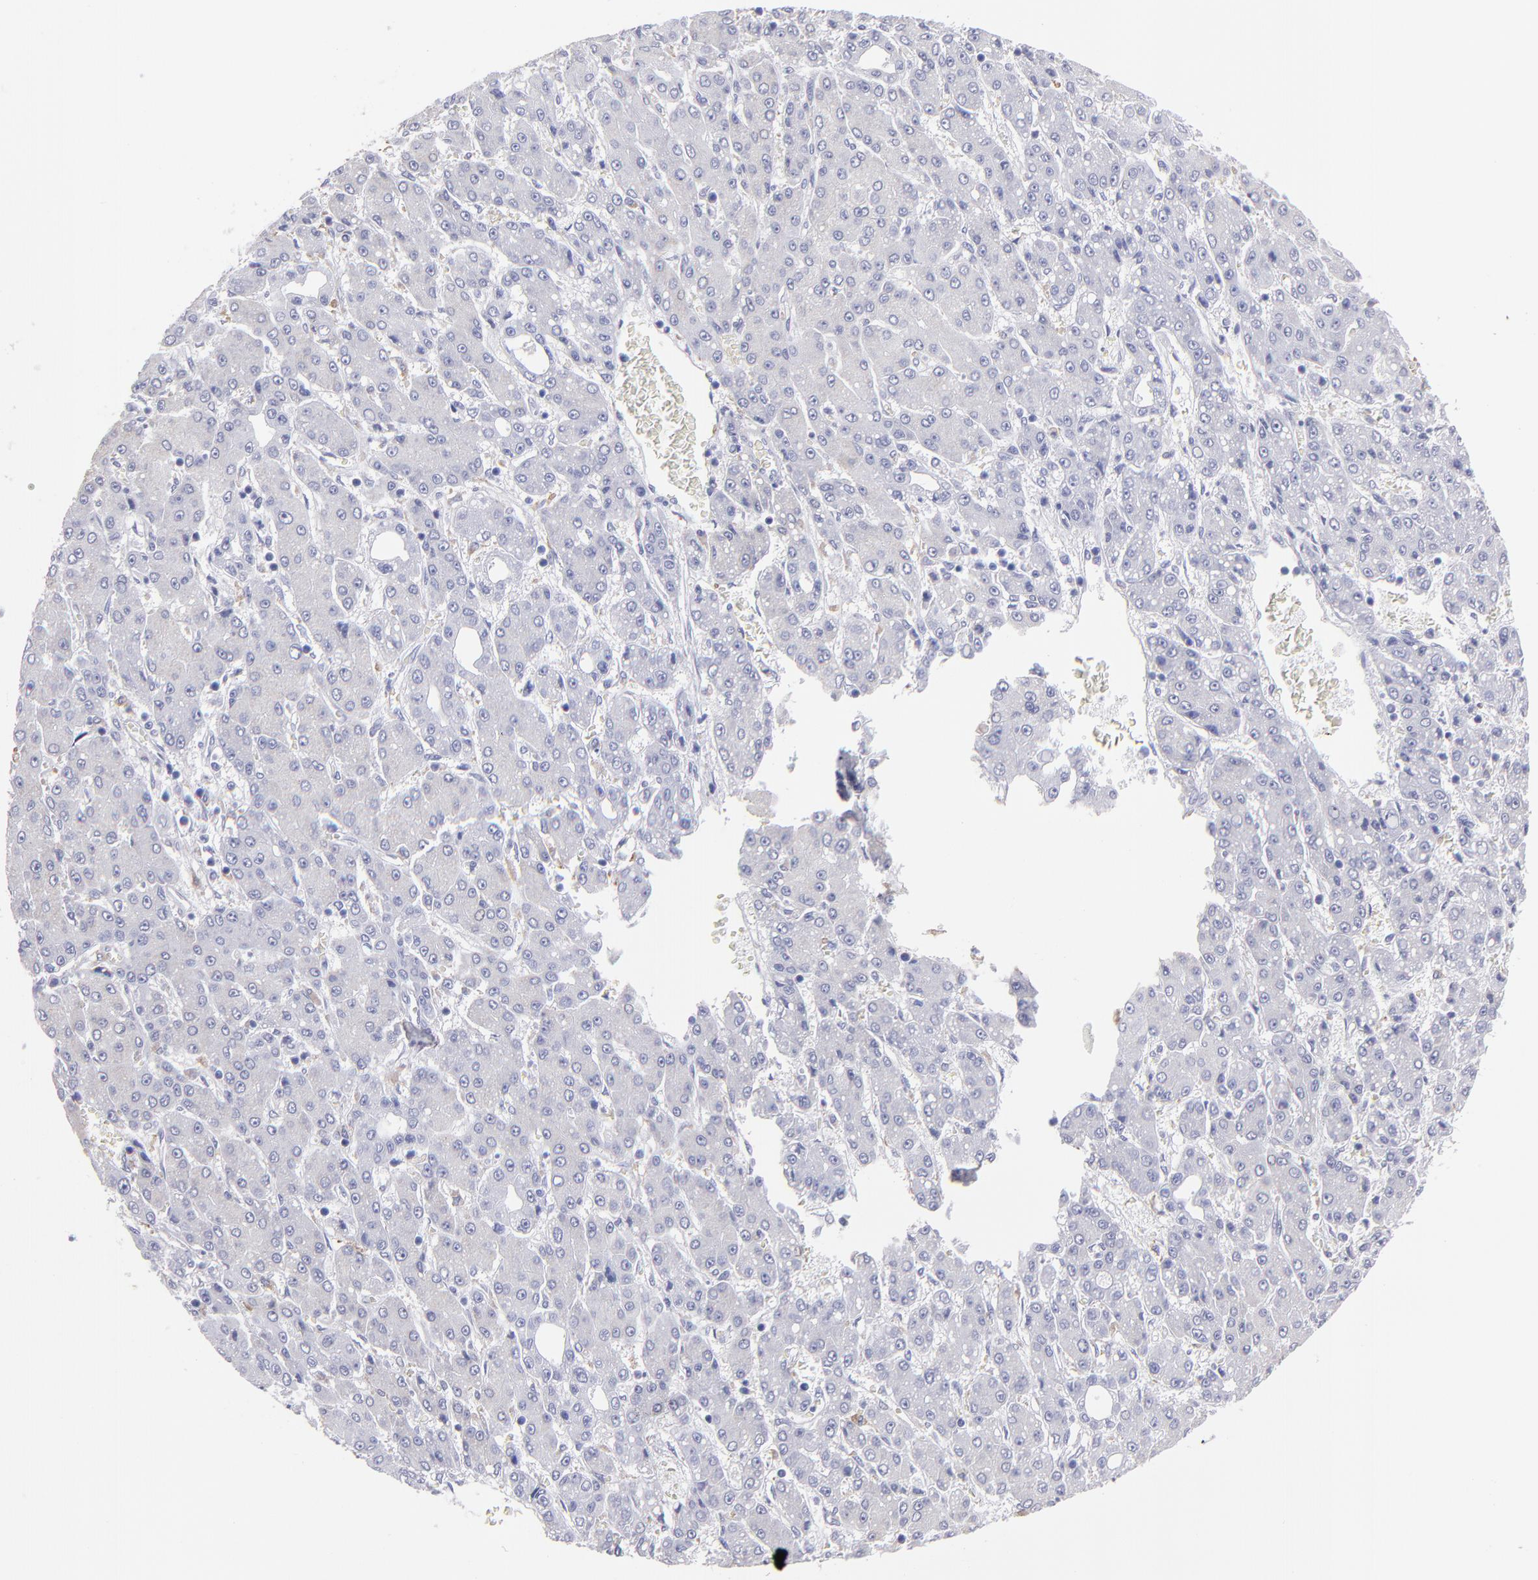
{"staining": {"intensity": "negative", "quantity": "none", "location": "none"}, "tissue": "liver cancer", "cell_type": "Tumor cells", "image_type": "cancer", "snomed": [{"axis": "morphology", "description": "Carcinoma, Hepatocellular, NOS"}, {"axis": "topography", "description": "Liver"}], "caption": "The photomicrograph demonstrates no staining of tumor cells in liver cancer (hepatocellular carcinoma).", "gene": "MB", "patient": {"sex": "male", "age": 69}}